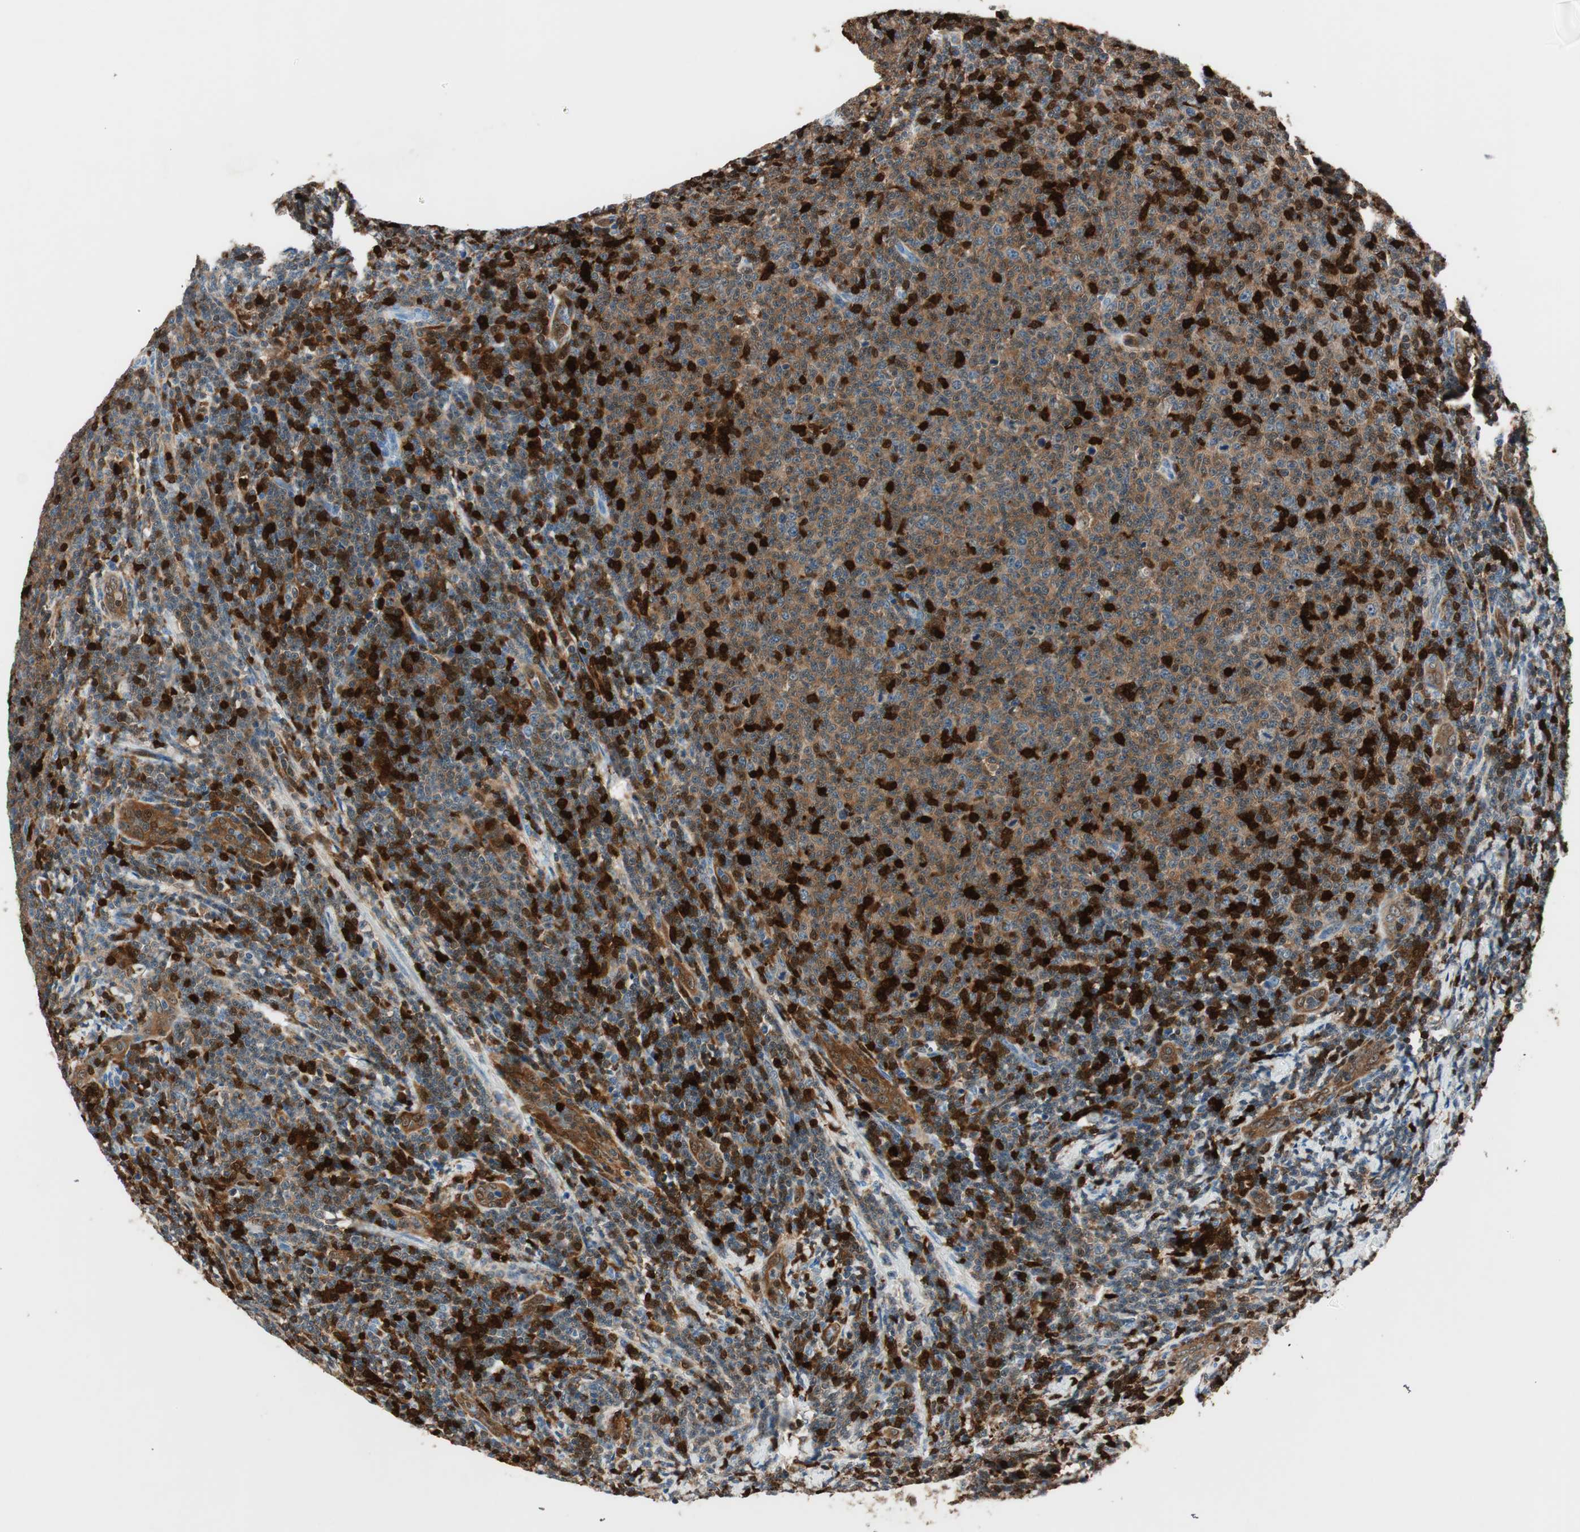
{"staining": {"intensity": "moderate", "quantity": "25%-75%", "location": "cytoplasmic/membranous,nuclear"}, "tissue": "lymphoma", "cell_type": "Tumor cells", "image_type": "cancer", "snomed": [{"axis": "morphology", "description": "Malignant lymphoma, non-Hodgkin's type, Low grade"}, {"axis": "topography", "description": "Lymph node"}], "caption": "Malignant lymphoma, non-Hodgkin's type (low-grade) stained with immunohistochemistry displays moderate cytoplasmic/membranous and nuclear expression in about 25%-75% of tumor cells.", "gene": "COTL1", "patient": {"sex": "male", "age": 66}}